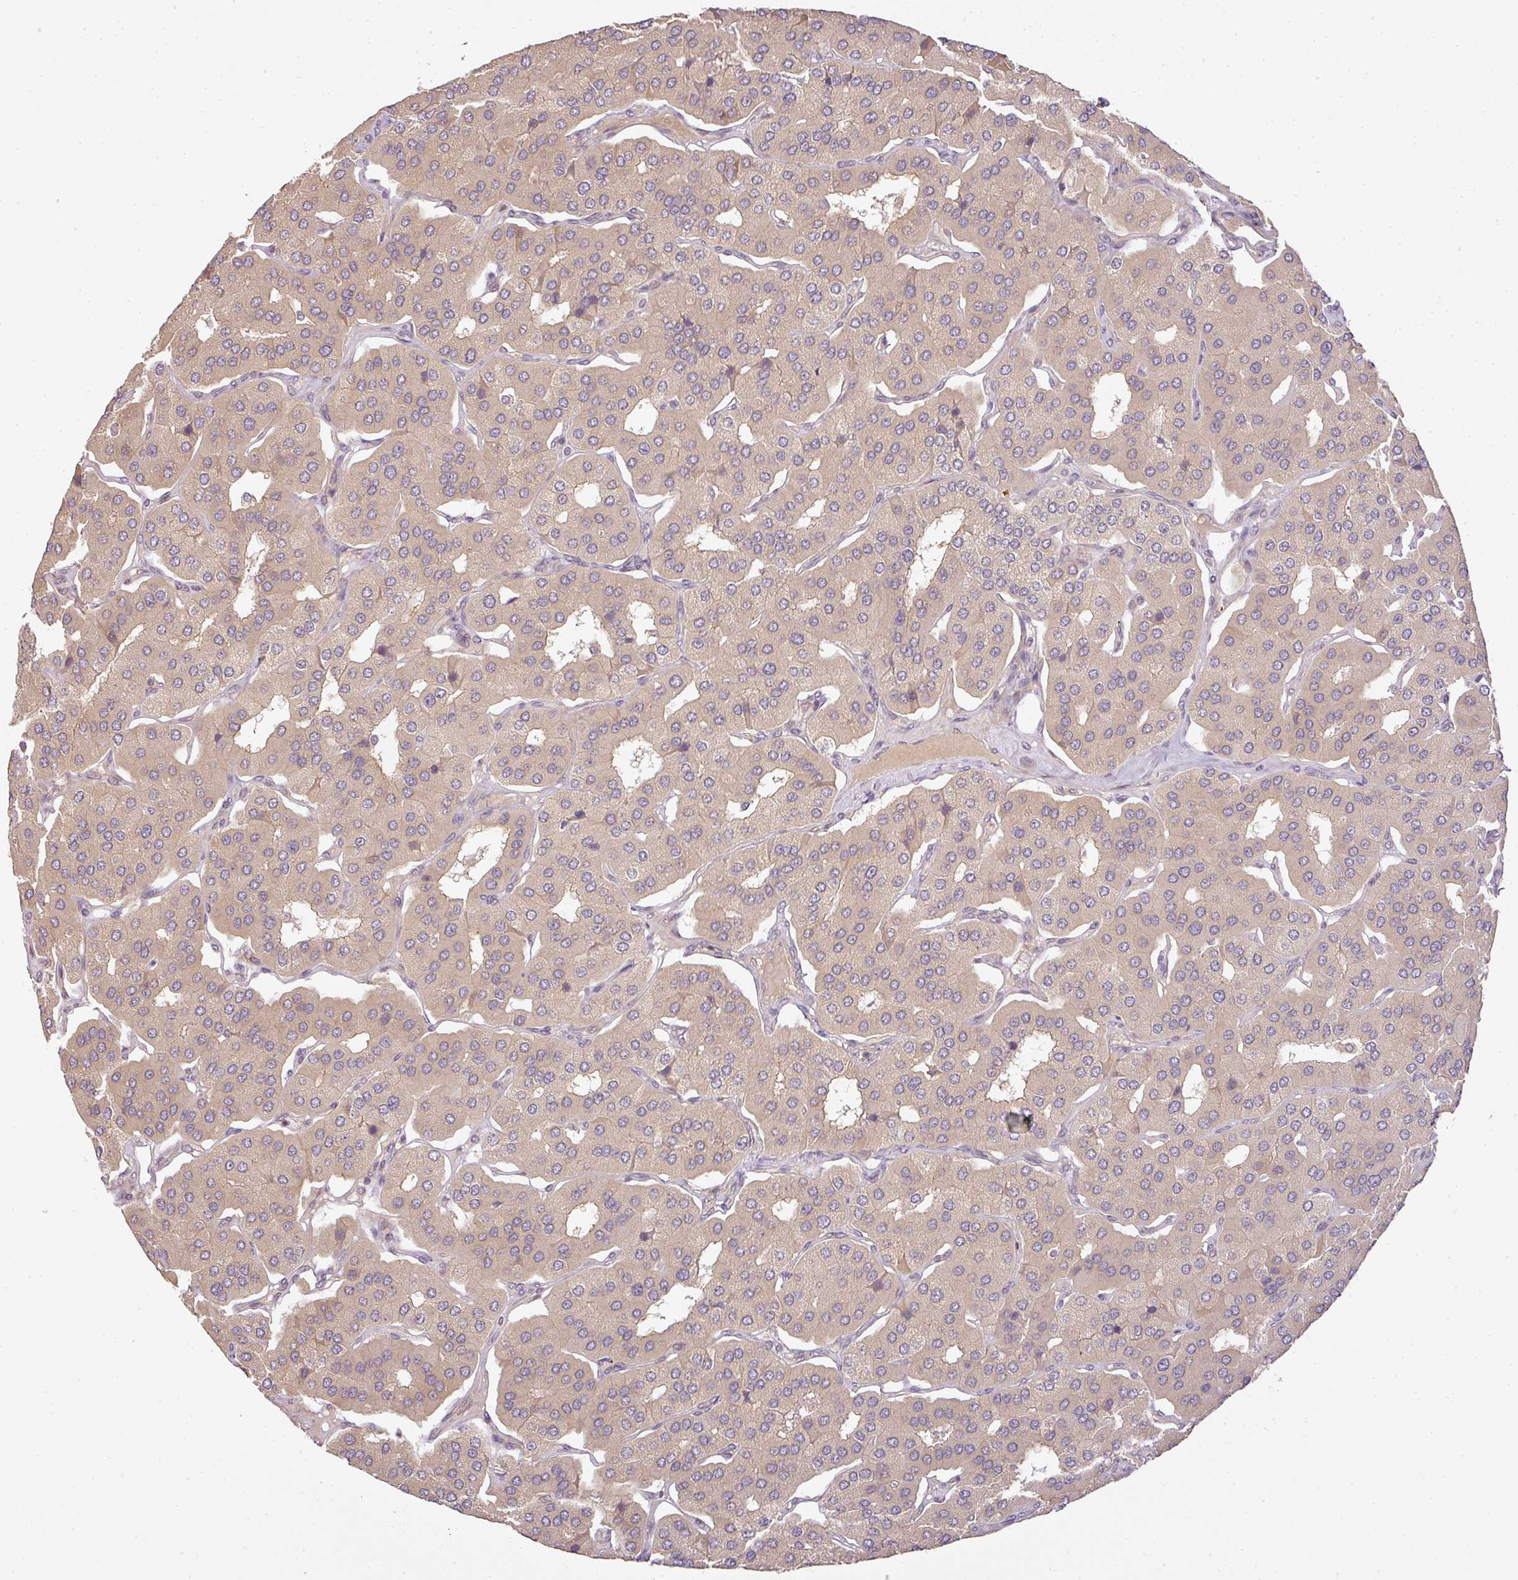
{"staining": {"intensity": "weak", "quantity": ">75%", "location": "cytoplasmic/membranous"}, "tissue": "parathyroid gland", "cell_type": "Glandular cells", "image_type": "normal", "snomed": [{"axis": "morphology", "description": "Normal tissue, NOS"}, {"axis": "morphology", "description": "Adenoma, NOS"}, {"axis": "topography", "description": "Parathyroid gland"}], "caption": "Immunohistochemical staining of normal human parathyroid gland shows low levels of weak cytoplasmic/membranous expression in about >75% of glandular cells.", "gene": "TCL1B", "patient": {"sex": "female", "age": 86}}